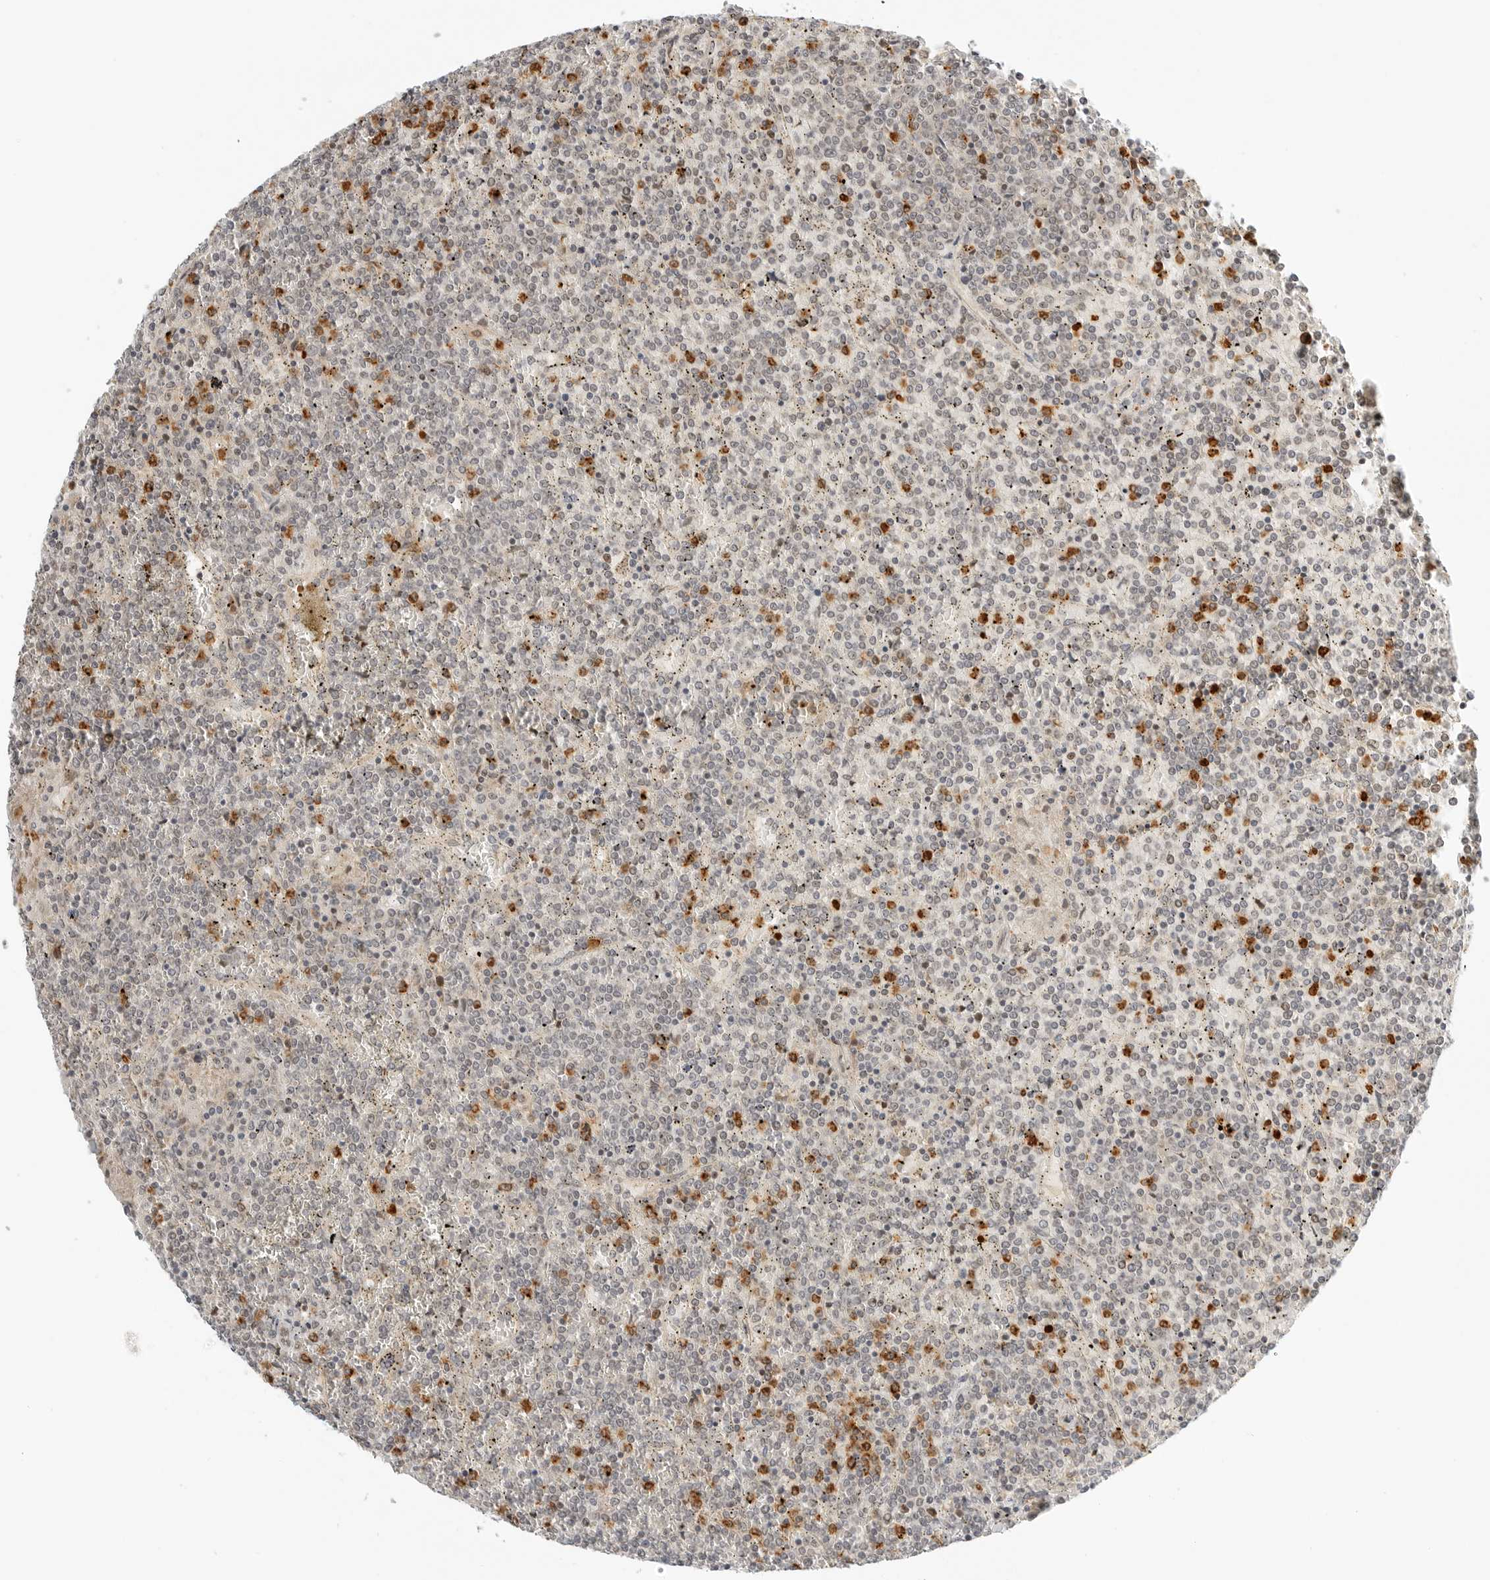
{"staining": {"intensity": "negative", "quantity": "none", "location": "none"}, "tissue": "lymphoma", "cell_type": "Tumor cells", "image_type": "cancer", "snomed": [{"axis": "morphology", "description": "Malignant lymphoma, non-Hodgkin's type, Low grade"}, {"axis": "topography", "description": "Spleen"}], "caption": "IHC of human lymphoma exhibits no staining in tumor cells. (DAB IHC with hematoxylin counter stain).", "gene": "DSCC1", "patient": {"sex": "female", "age": 19}}